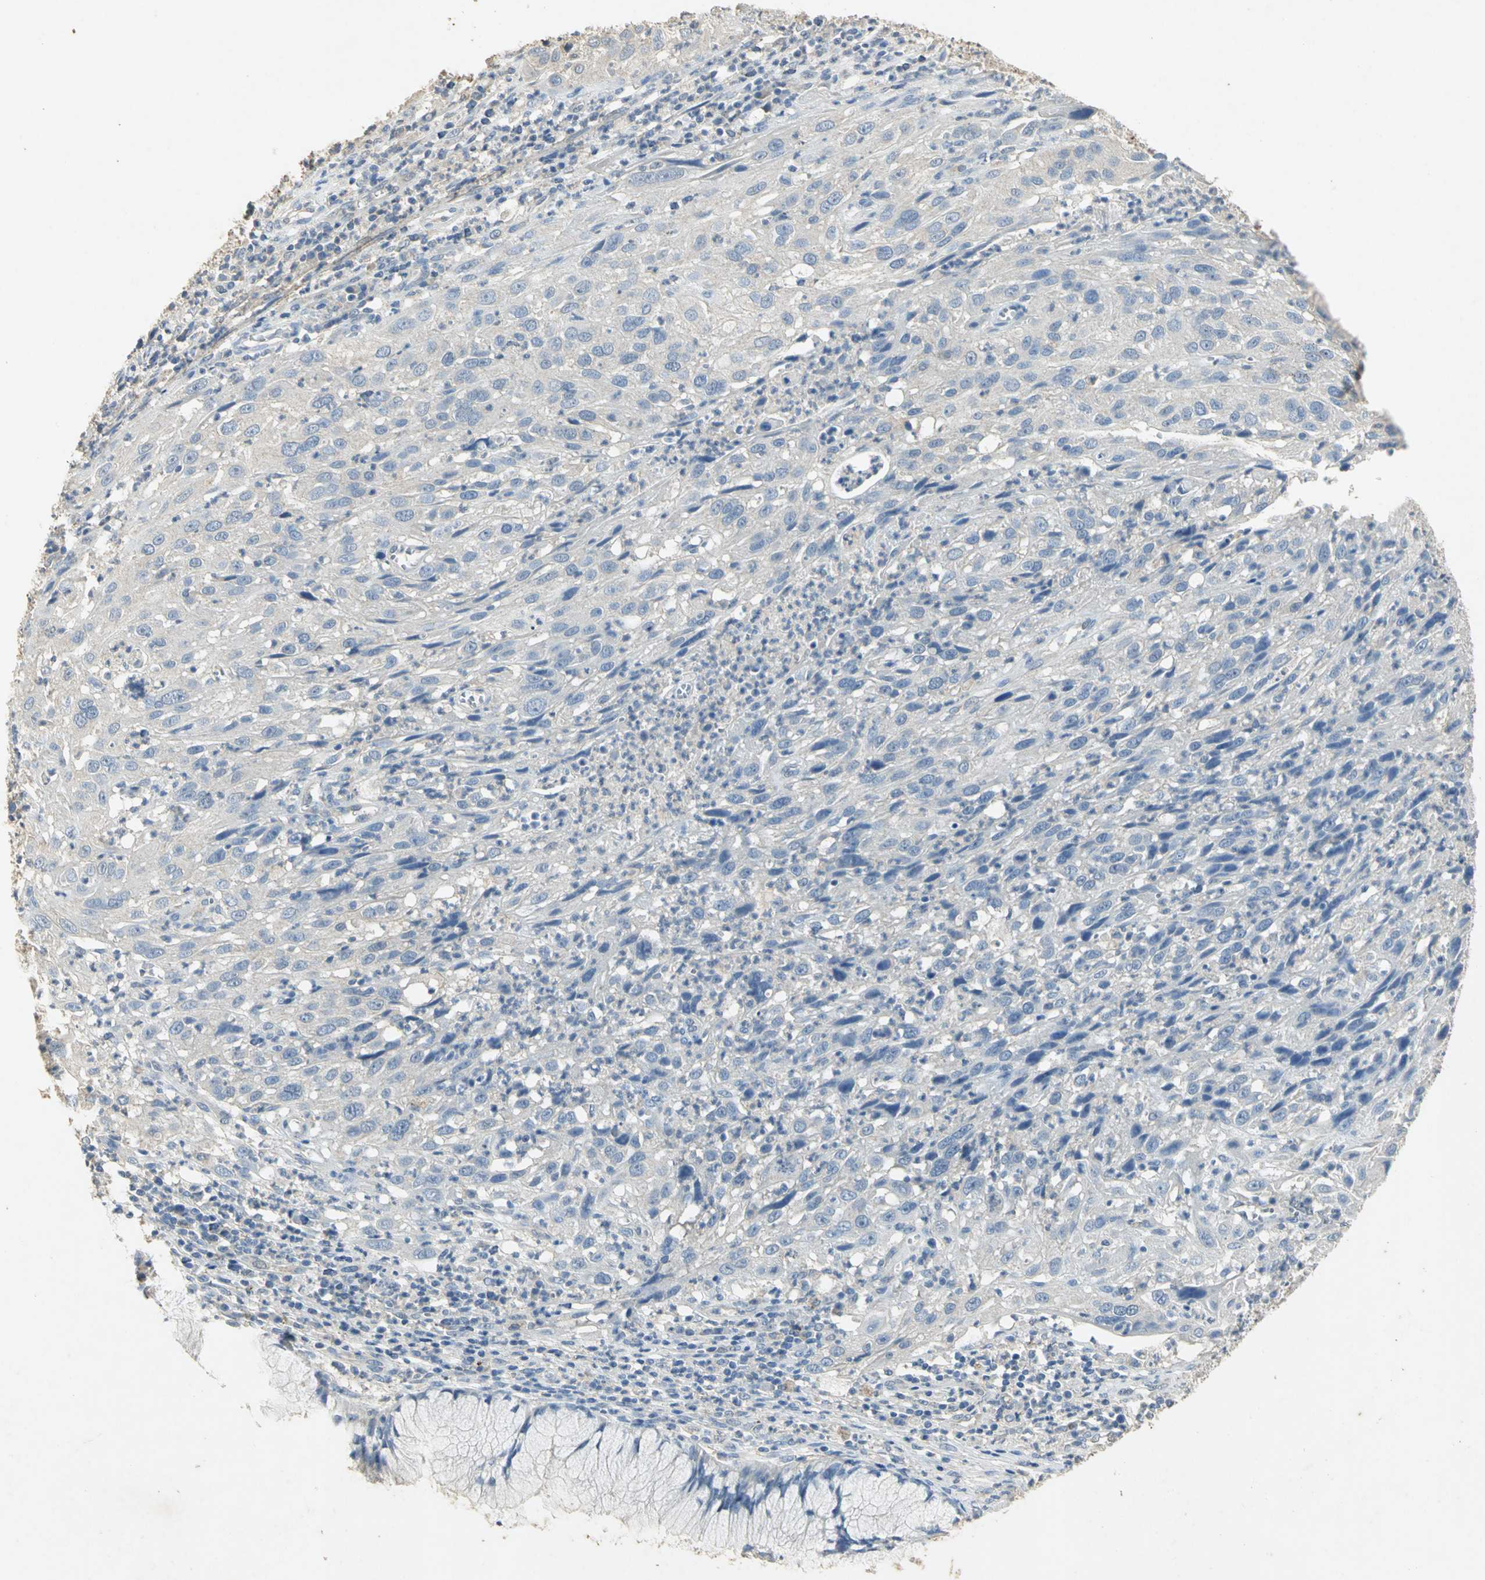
{"staining": {"intensity": "negative", "quantity": "none", "location": "none"}, "tissue": "cervical cancer", "cell_type": "Tumor cells", "image_type": "cancer", "snomed": [{"axis": "morphology", "description": "Squamous cell carcinoma, NOS"}, {"axis": "topography", "description": "Cervix"}], "caption": "Human cervical cancer (squamous cell carcinoma) stained for a protein using immunohistochemistry demonstrates no expression in tumor cells.", "gene": "ASB9", "patient": {"sex": "female", "age": 32}}